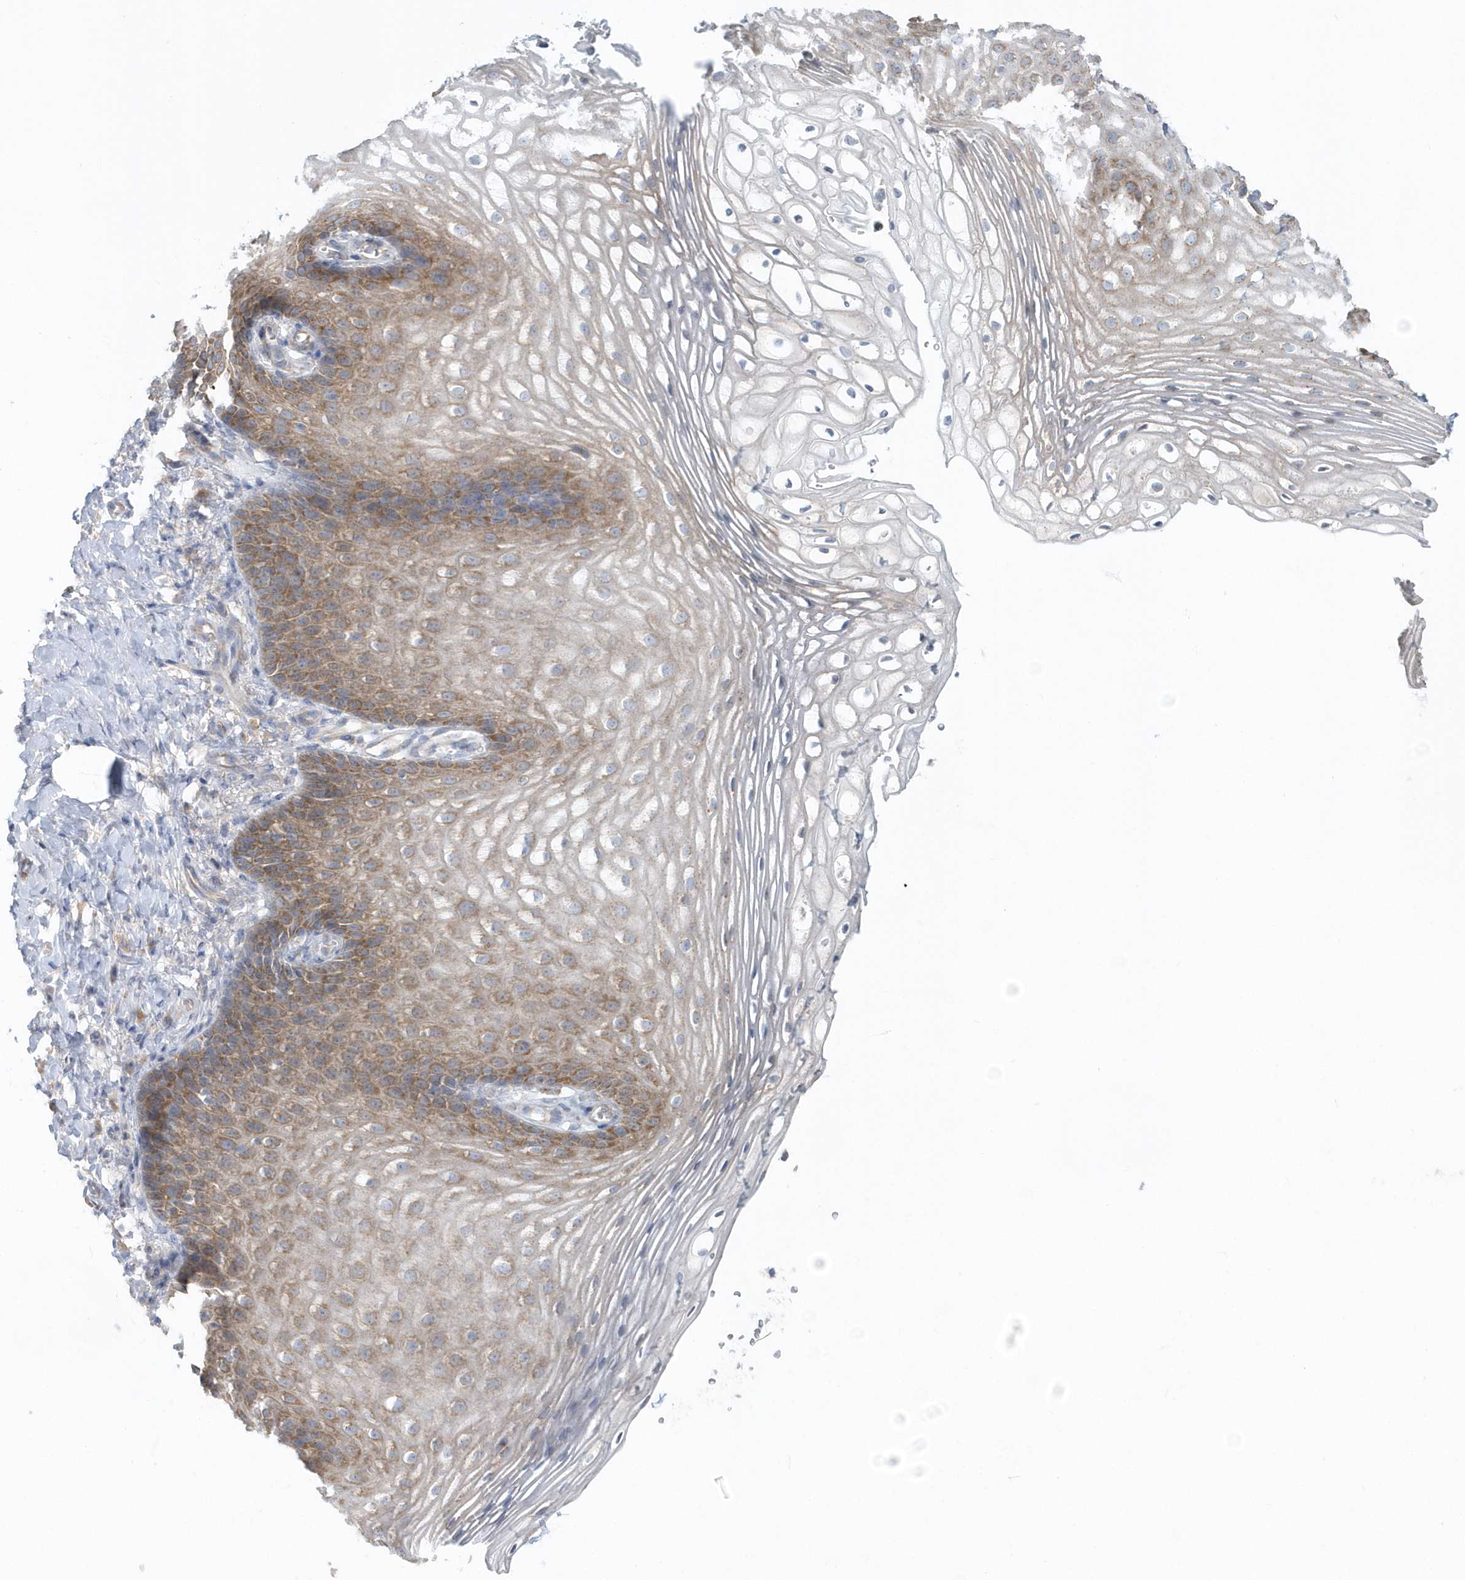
{"staining": {"intensity": "moderate", "quantity": "<25%", "location": "cytoplasmic/membranous"}, "tissue": "vagina", "cell_type": "Squamous epithelial cells", "image_type": "normal", "snomed": [{"axis": "morphology", "description": "Normal tissue, NOS"}, {"axis": "topography", "description": "Vagina"}], "caption": "An IHC micrograph of normal tissue is shown. Protein staining in brown shows moderate cytoplasmic/membranous positivity in vagina within squamous epithelial cells.", "gene": "EIF3C", "patient": {"sex": "female", "age": 60}}